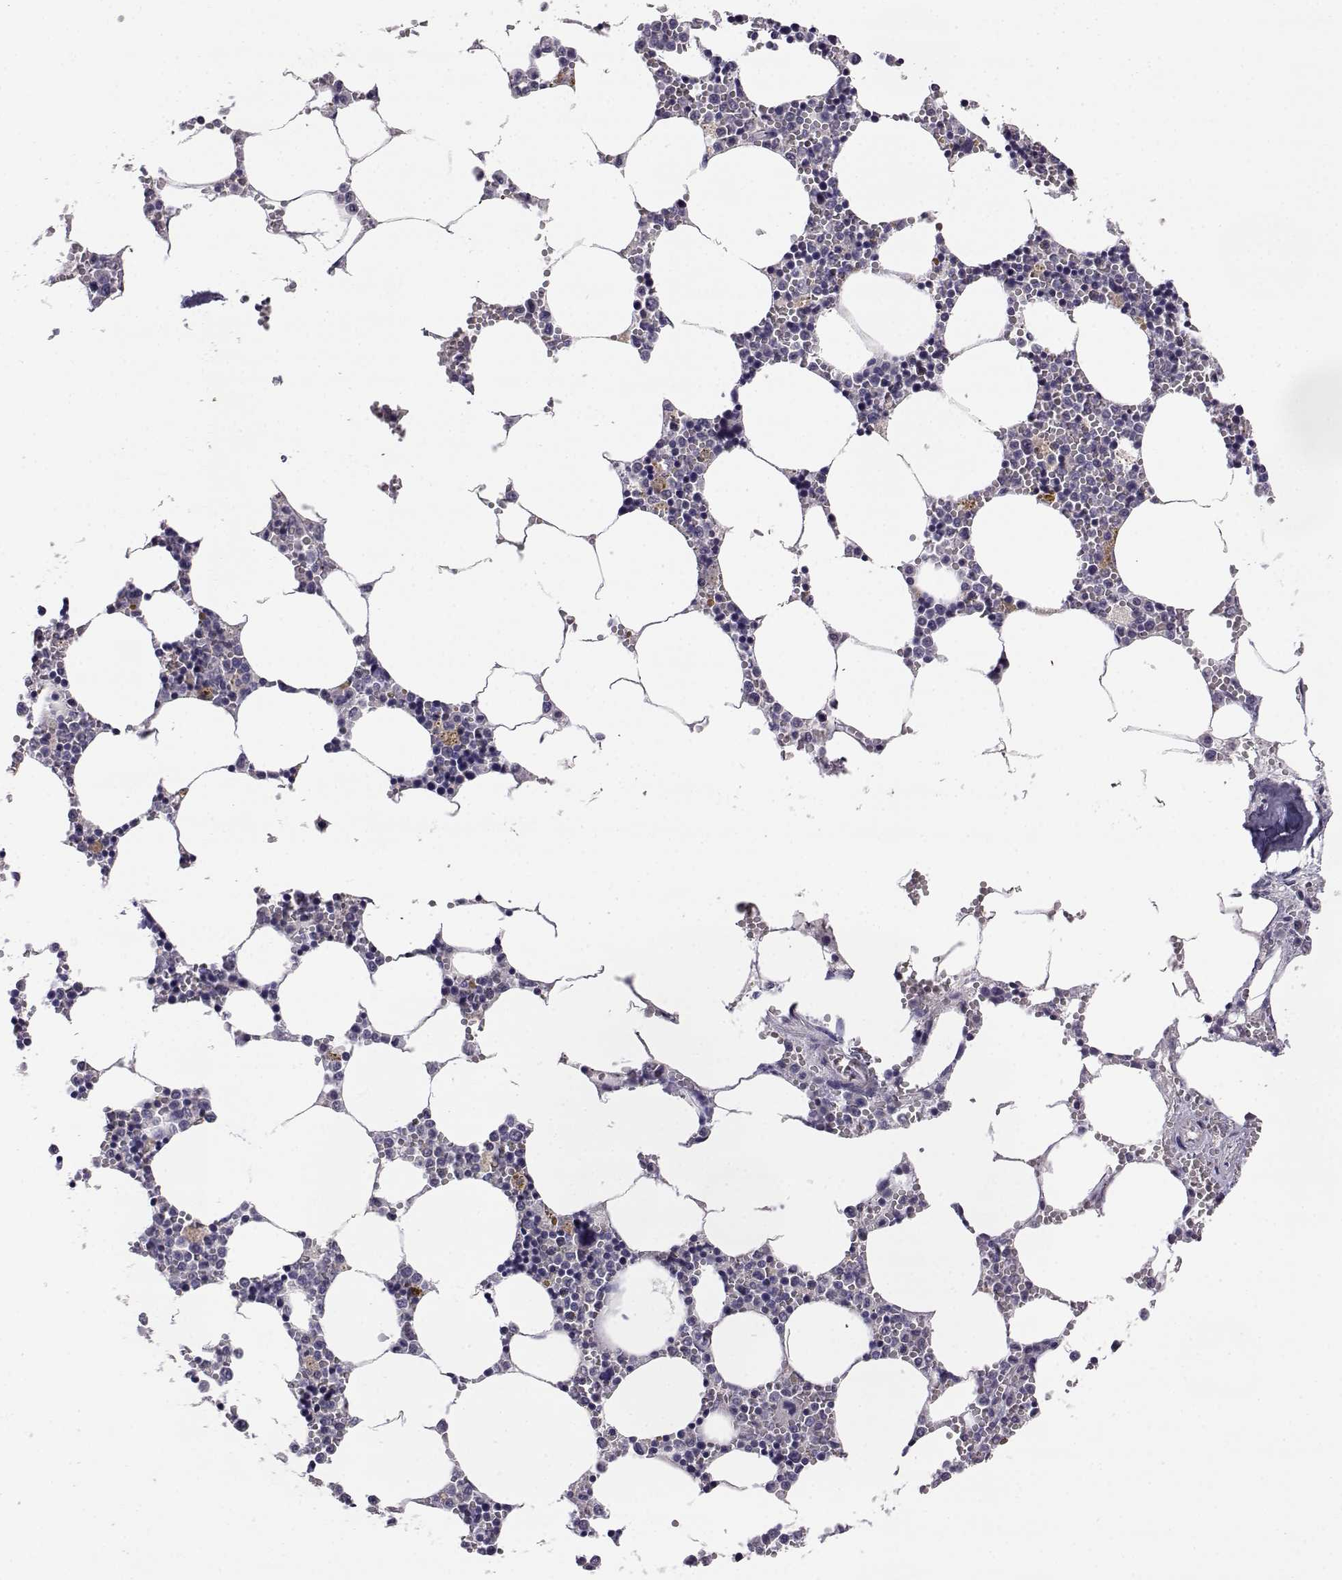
{"staining": {"intensity": "weak", "quantity": "<25%", "location": "cytoplasmic/membranous"}, "tissue": "bone marrow", "cell_type": "Hematopoietic cells", "image_type": "normal", "snomed": [{"axis": "morphology", "description": "Normal tissue, NOS"}, {"axis": "topography", "description": "Bone marrow"}], "caption": "High power microscopy image of an immunohistochemistry (IHC) photomicrograph of unremarkable bone marrow, revealing no significant expression in hematopoietic cells.", "gene": "AKR1B1", "patient": {"sex": "female", "age": 64}}